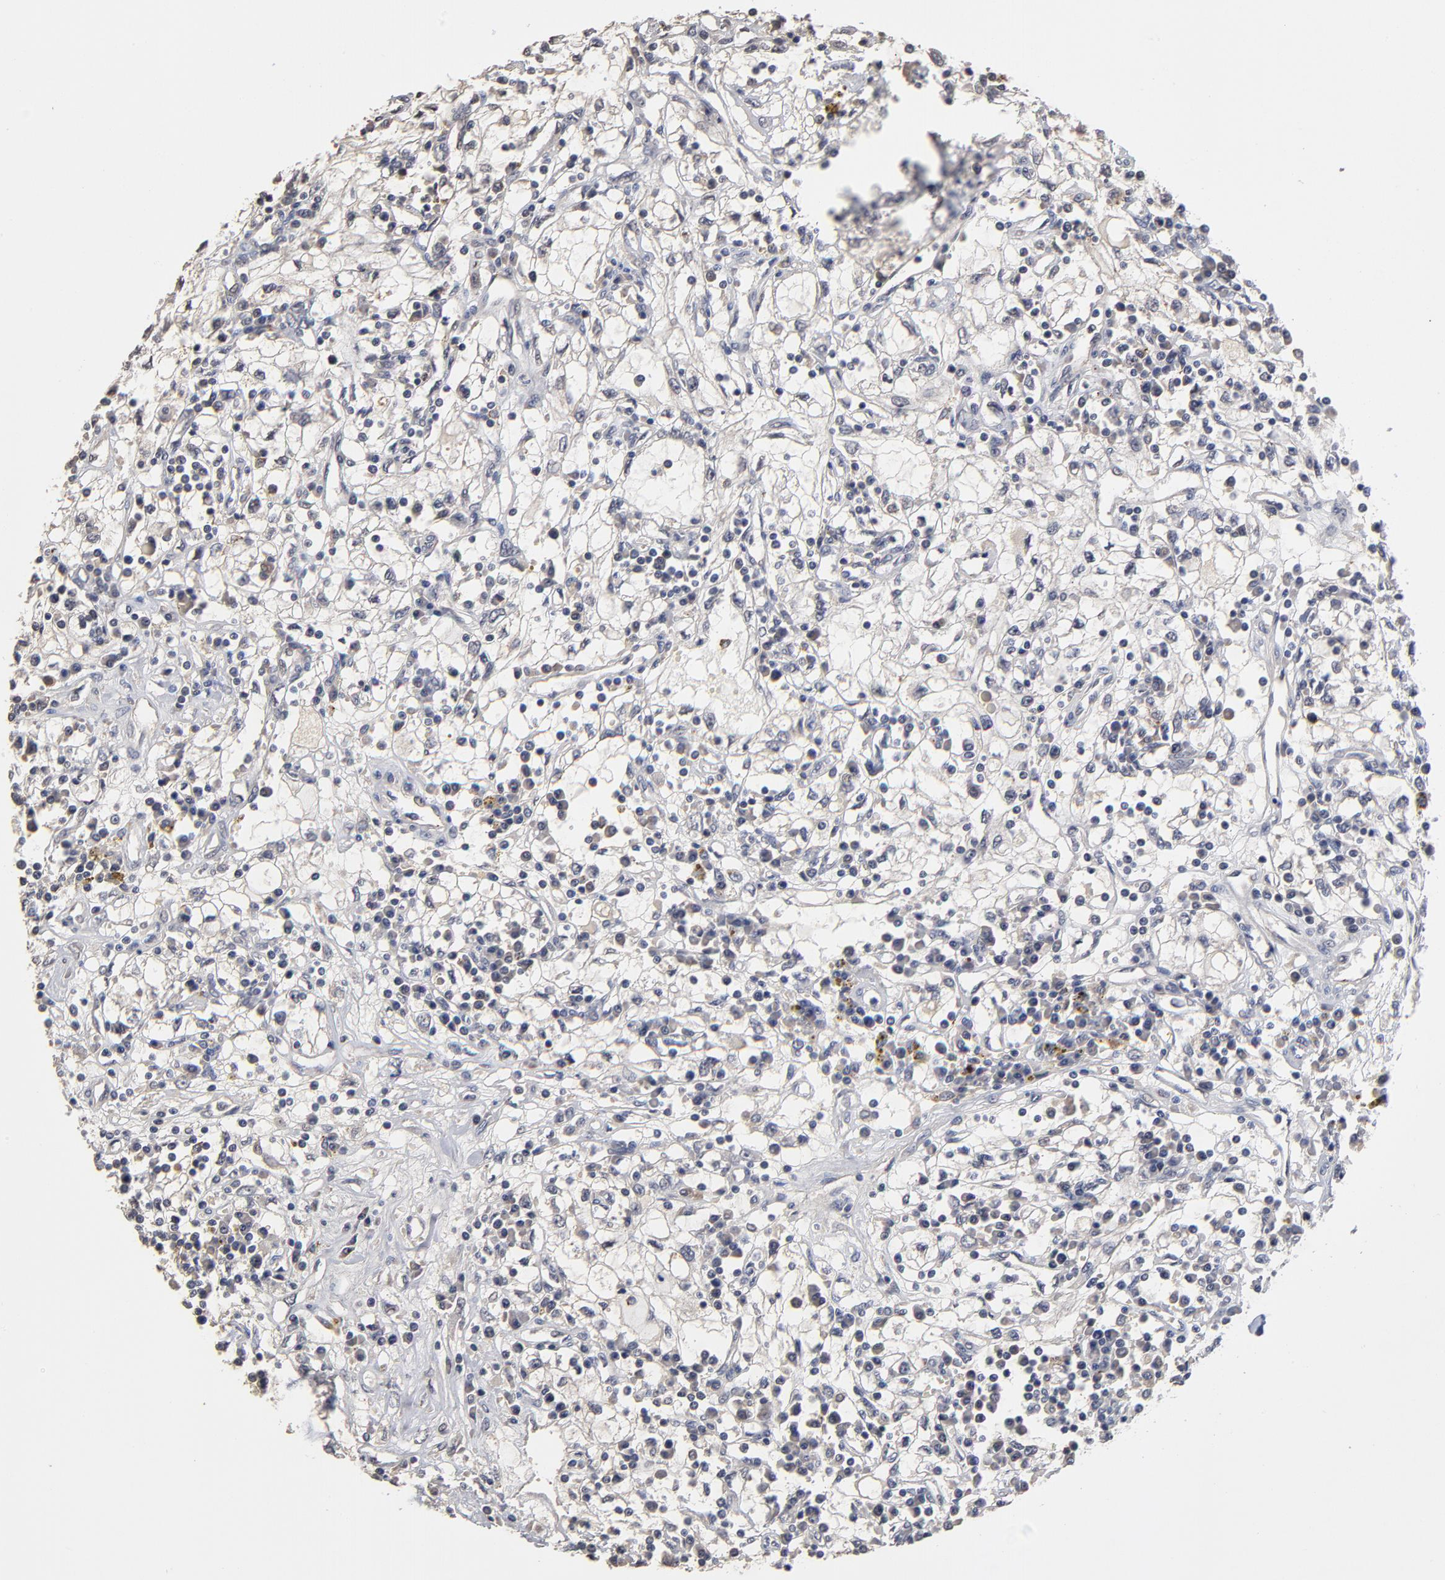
{"staining": {"intensity": "weak", "quantity": "<25%", "location": "cytoplasmic/membranous"}, "tissue": "renal cancer", "cell_type": "Tumor cells", "image_type": "cancer", "snomed": [{"axis": "morphology", "description": "Adenocarcinoma, NOS"}, {"axis": "topography", "description": "Kidney"}], "caption": "Immunohistochemistry (IHC) micrograph of neoplastic tissue: human renal cancer stained with DAB displays no significant protein staining in tumor cells.", "gene": "ASB8", "patient": {"sex": "male", "age": 82}}